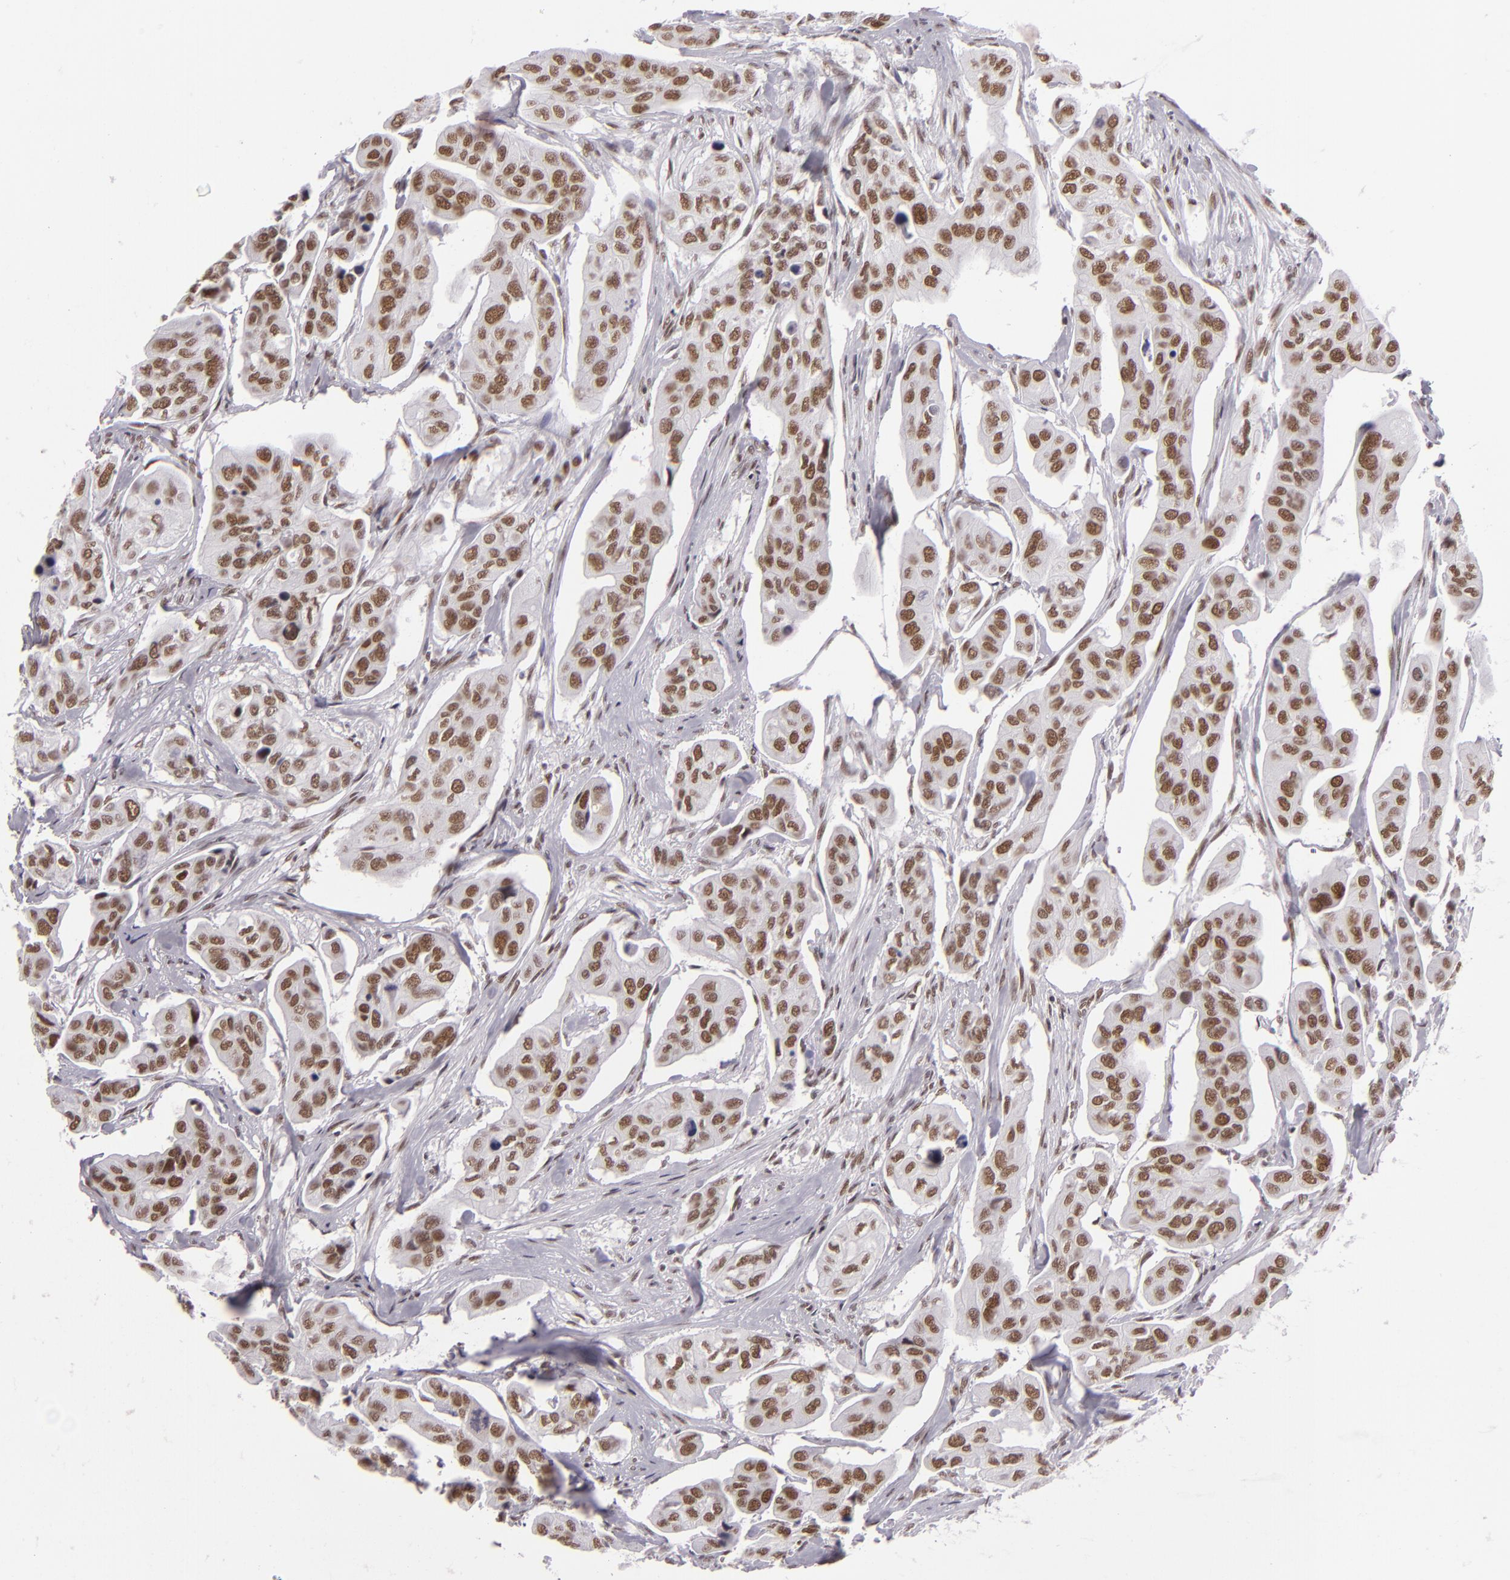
{"staining": {"intensity": "strong", "quantity": ">75%", "location": "nuclear"}, "tissue": "urothelial cancer", "cell_type": "Tumor cells", "image_type": "cancer", "snomed": [{"axis": "morphology", "description": "Adenocarcinoma, NOS"}, {"axis": "topography", "description": "Urinary bladder"}], "caption": "Protein staining of adenocarcinoma tissue exhibits strong nuclear positivity in approximately >75% of tumor cells. (IHC, brightfield microscopy, high magnification).", "gene": "BRD8", "patient": {"sex": "male", "age": 61}}